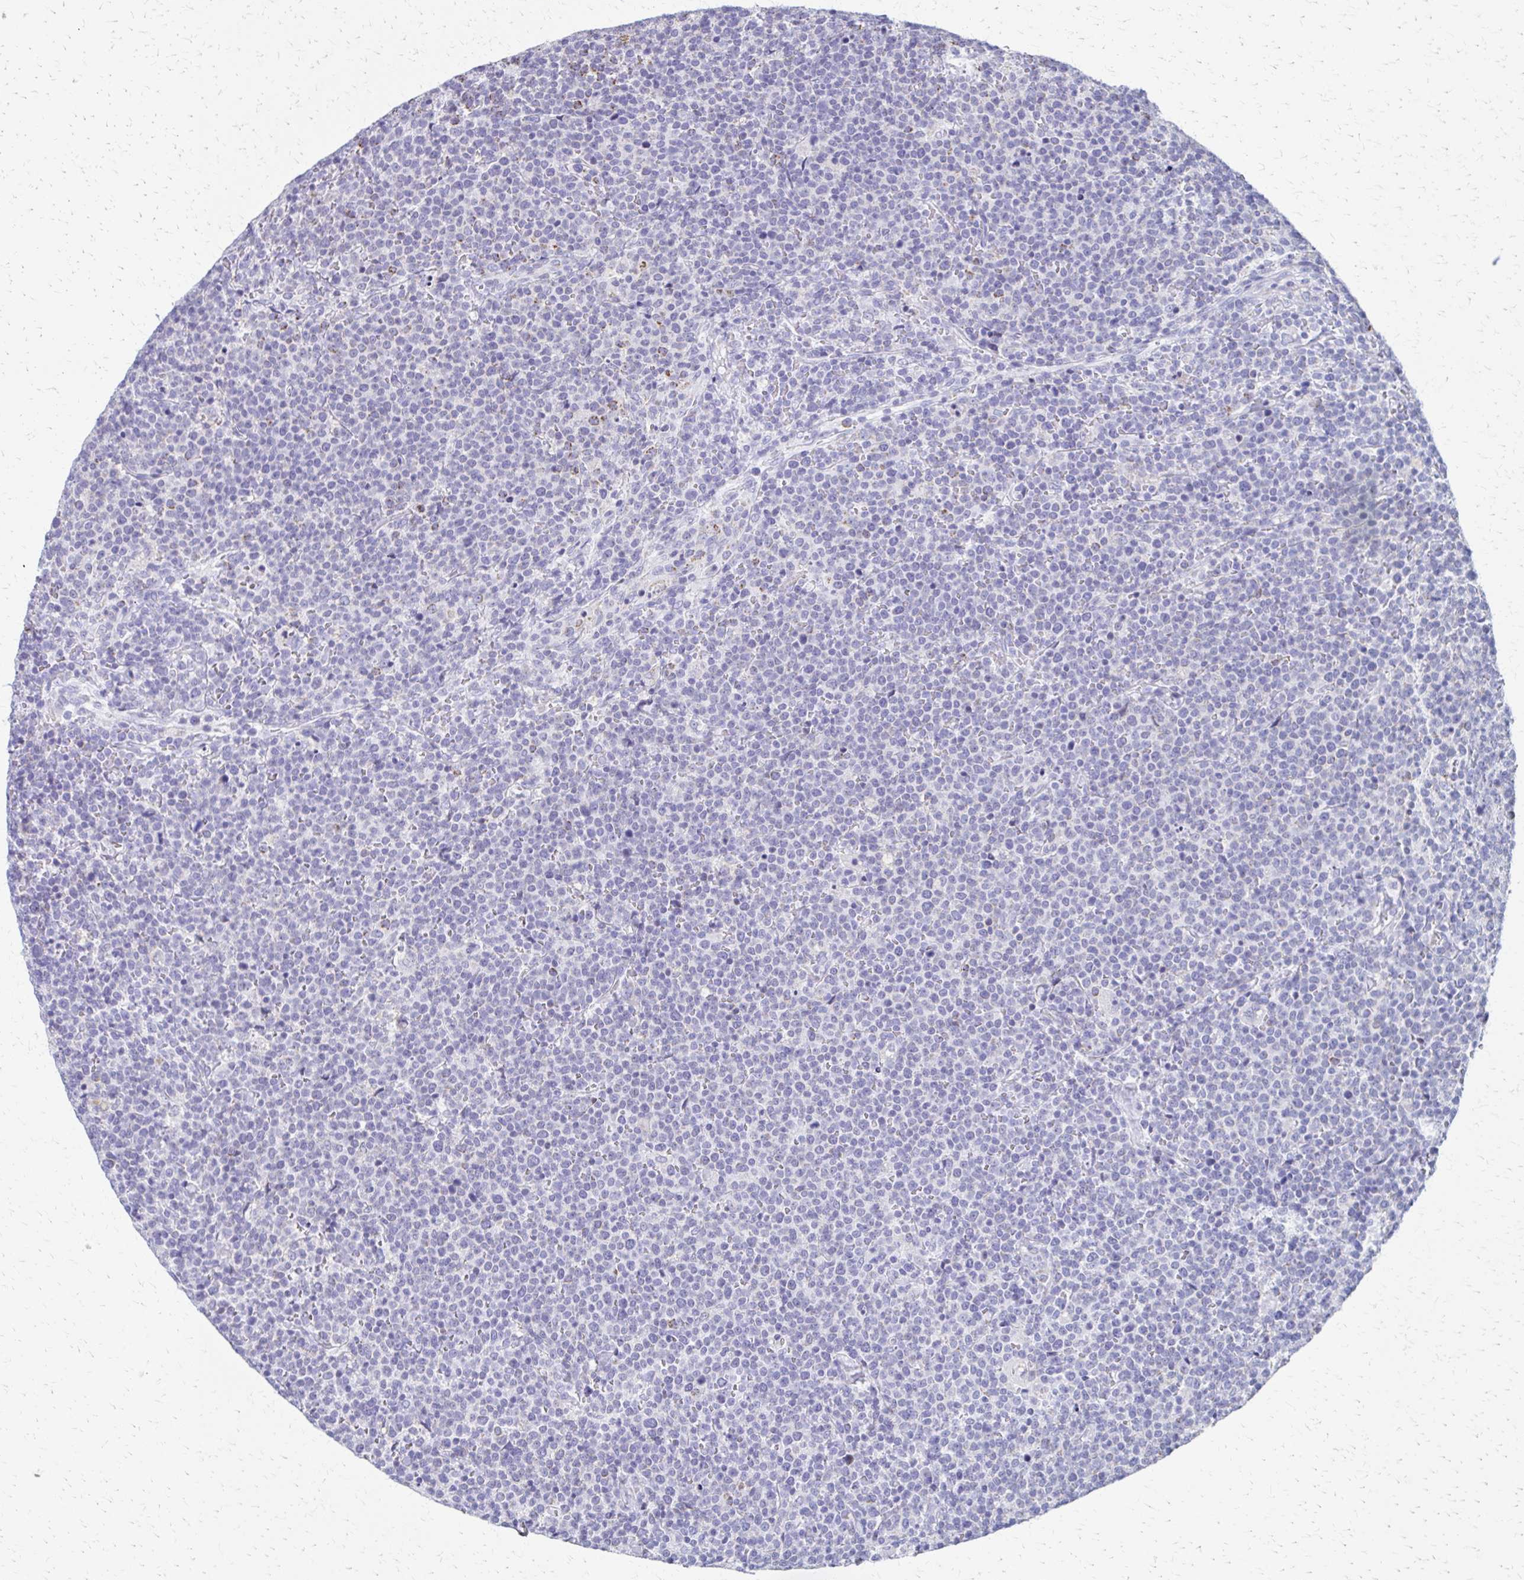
{"staining": {"intensity": "negative", "quantity": "none", "location": "none"}, "tissue": "lymphoma", "cell_type": "Tumor cells", "image_type": "cancer", "snomed": [{"axis": "morphology", "description": "Malignant lymphoma, non-Hodgkin's type, High grade"}, {"axis": "topography", "description": "Lymph node"}], "caption": "High power microscopy photomicrograph of an IHC micrograph of high-grade malignant lymphoma, non-Hodgkin's type, revealing no significant positivity in tumor cells. (Immunohistochemistry (ihc), brightfield microscopy, high magnification).", "gene": "ZSCAN5B", "patient": {"sex": "male", "age": 61}}